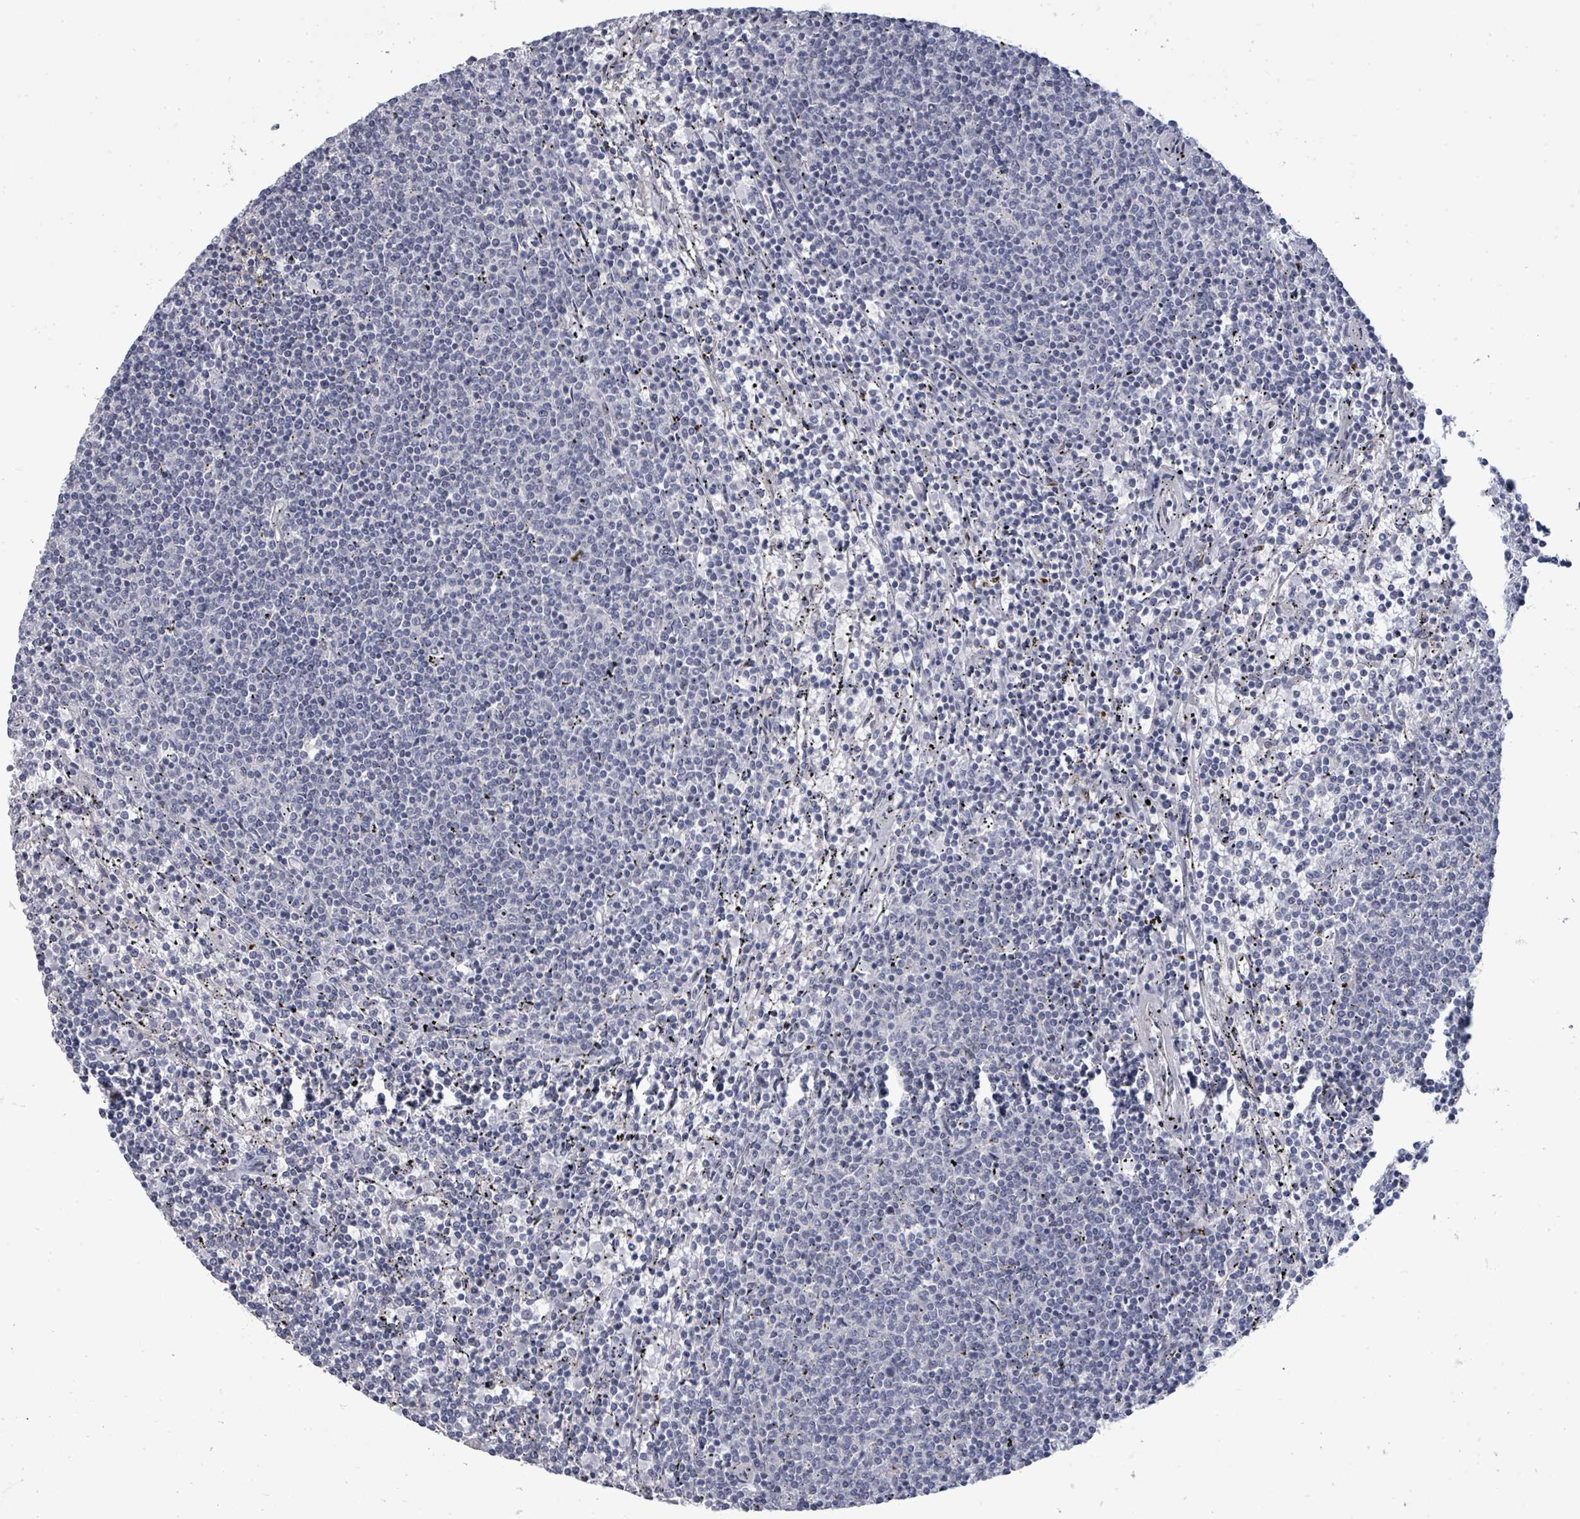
{"staining": {"intensity": "negative", "quantity": "none", "location": "none"}, "tissue": "lymphoma", "cell_type": "Tumor cells", "image_type": "cancer", "snomed": [{"axis": "morphology", "description": "Malignant lymphoma, non-Hodgkin's type, Low grade"}, {"axis": "topography", "description": "Spleen"}], "caption": "Low-grade malignant lymphoma, non-Hodgkin's type stained for a protein using IHC demonstrates no positivity tumor cells.", "gene": "ASB12", "patient": {"sex": "female", "age": 50}}